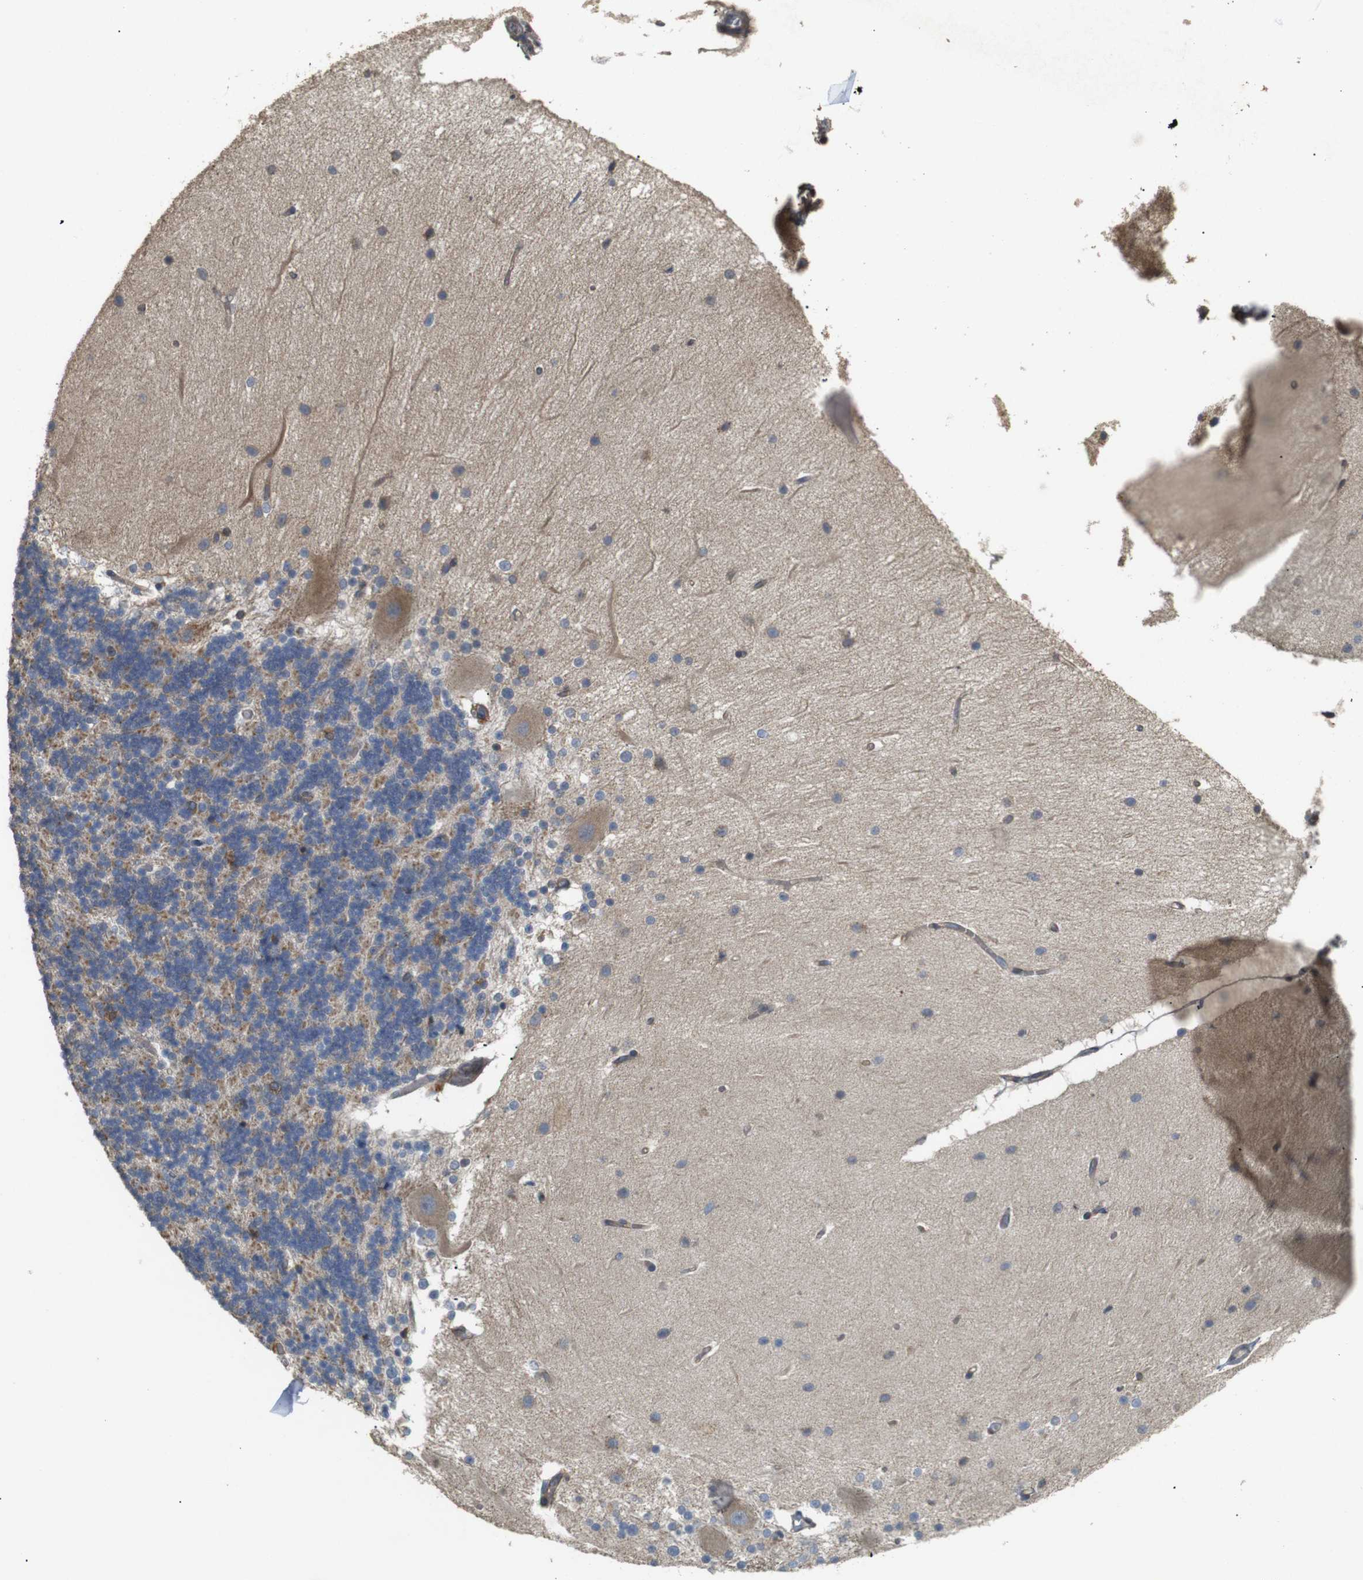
{"staining": {"intensity": "moderate", "quantity": "25%-75%", "location": "cytoplasmic/membranous"}, "tissue": "cerebellum", "cell_type": "Cells in granular layer", "image_type": "normal", "snomed": [{"axis": "morphology", "description": "Normal tissue, NOS"}, {"axis": "topography", "description": "Cerebellum"}], "caption": "Immunohistochemical staining of benign human cerebellum displays medium levels of moderate cytoplasmic/membranous staining in approximately 25%-75% of cells in granular layer.", "gene": "KSR1", "patient": {"sex": "female", "age": 54}}